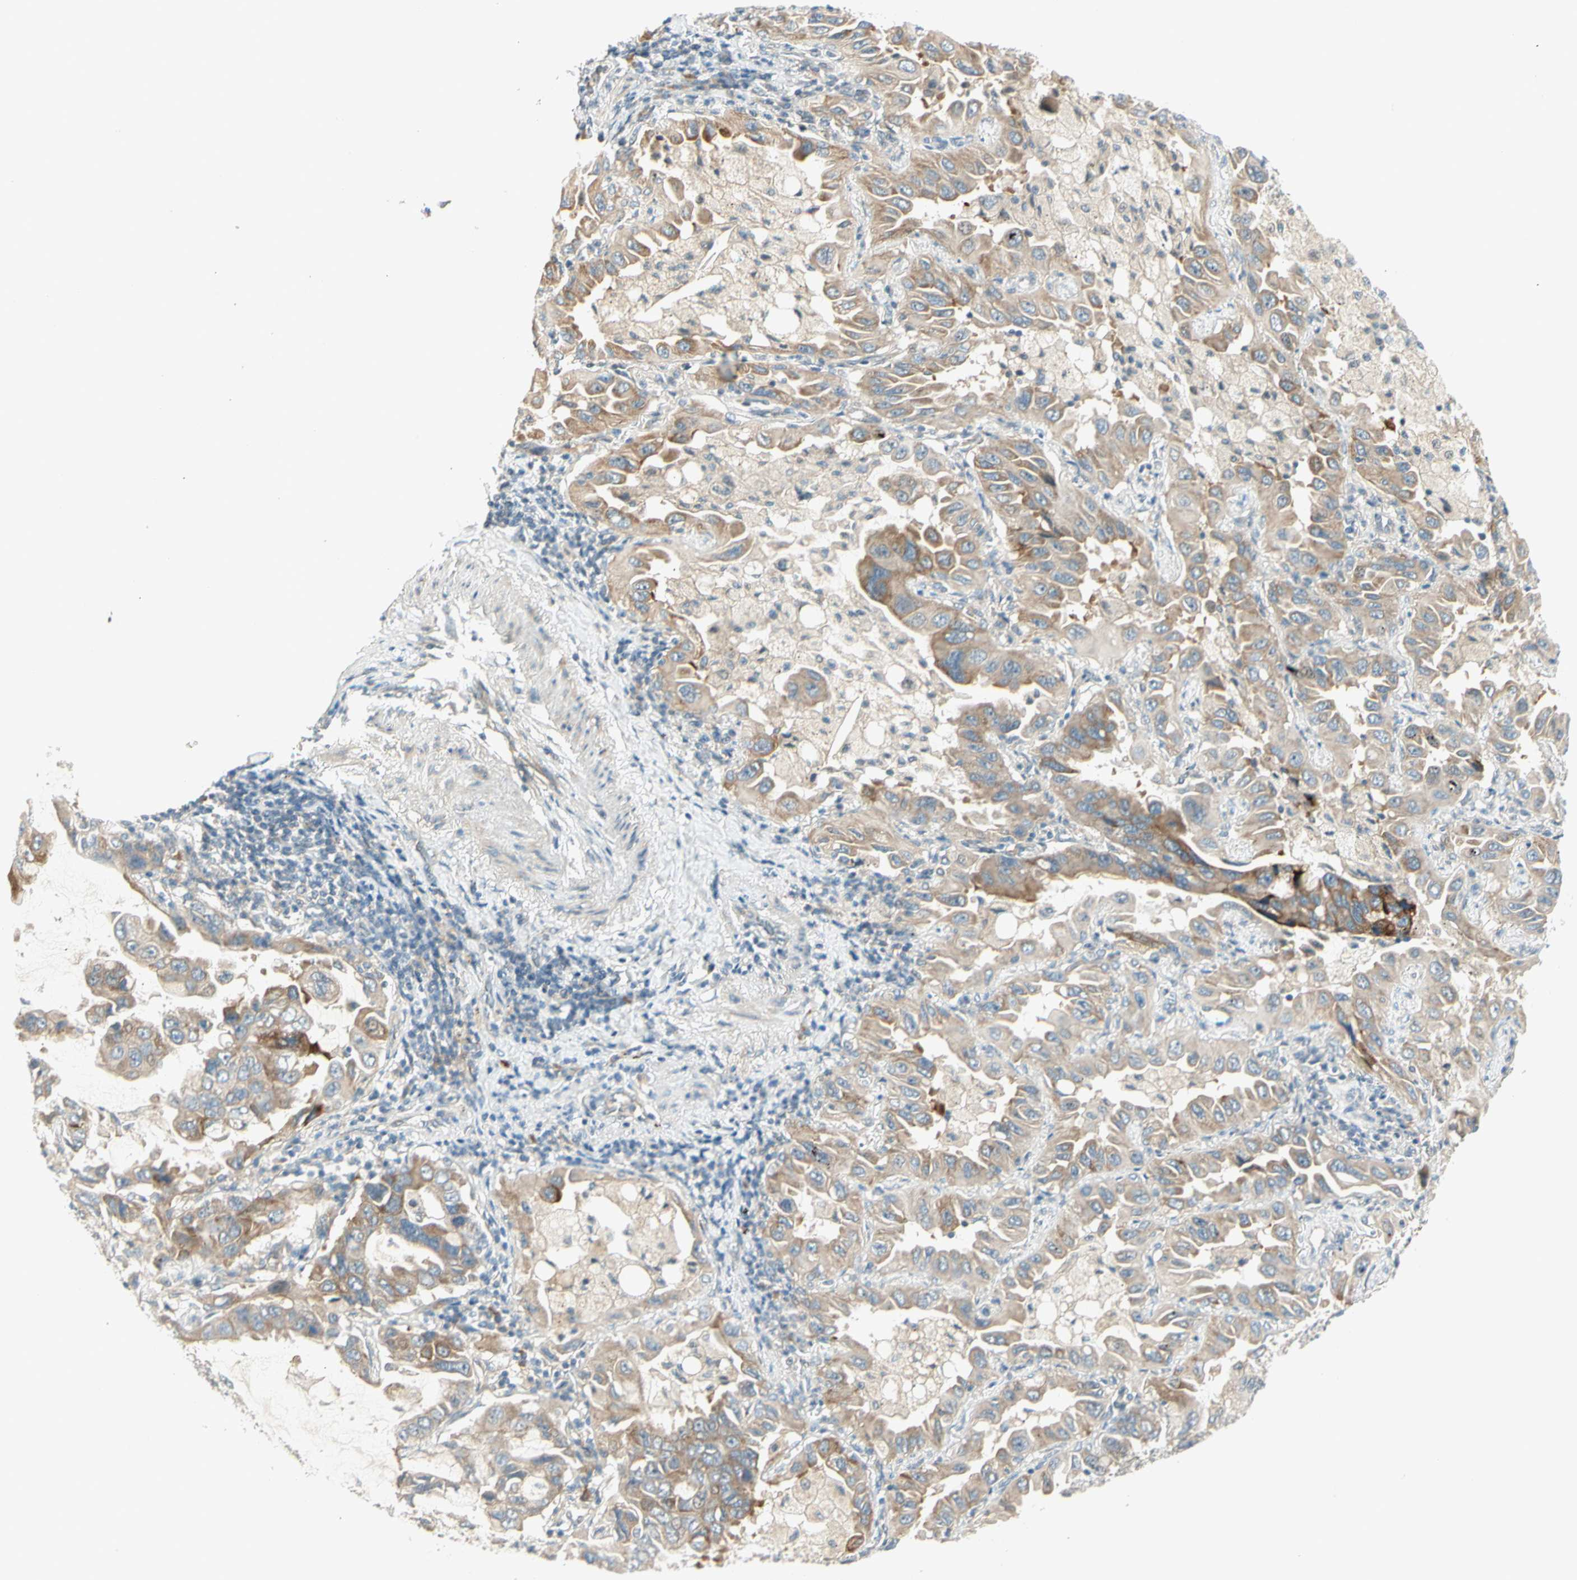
{"staining": {"intensity": "moderate", "quantity": "25%-75%", "location": "cytoplasmic/membranous"}, "tissue": "lung cancer", "cell_type": "Tumor cells", "image_type": "cancer", "snomed": [{"axis": "morphology", "description": "Adenocarcinoma, NOS"}, {"axis": "topography", "description": "Lung"}], "caption": "Protein staining by IHC shows moderate cytoplasmic/membranous positivity in about 25%-75% of tumor cells in lung cancer (adenocarcinoma). Using DAB (brown) and hematoxylin (blue) stains, captured at high magnification using brightfield microscopy.", "gene": "PCDHB15", "patient": {"sex": "male", "age": 64}}